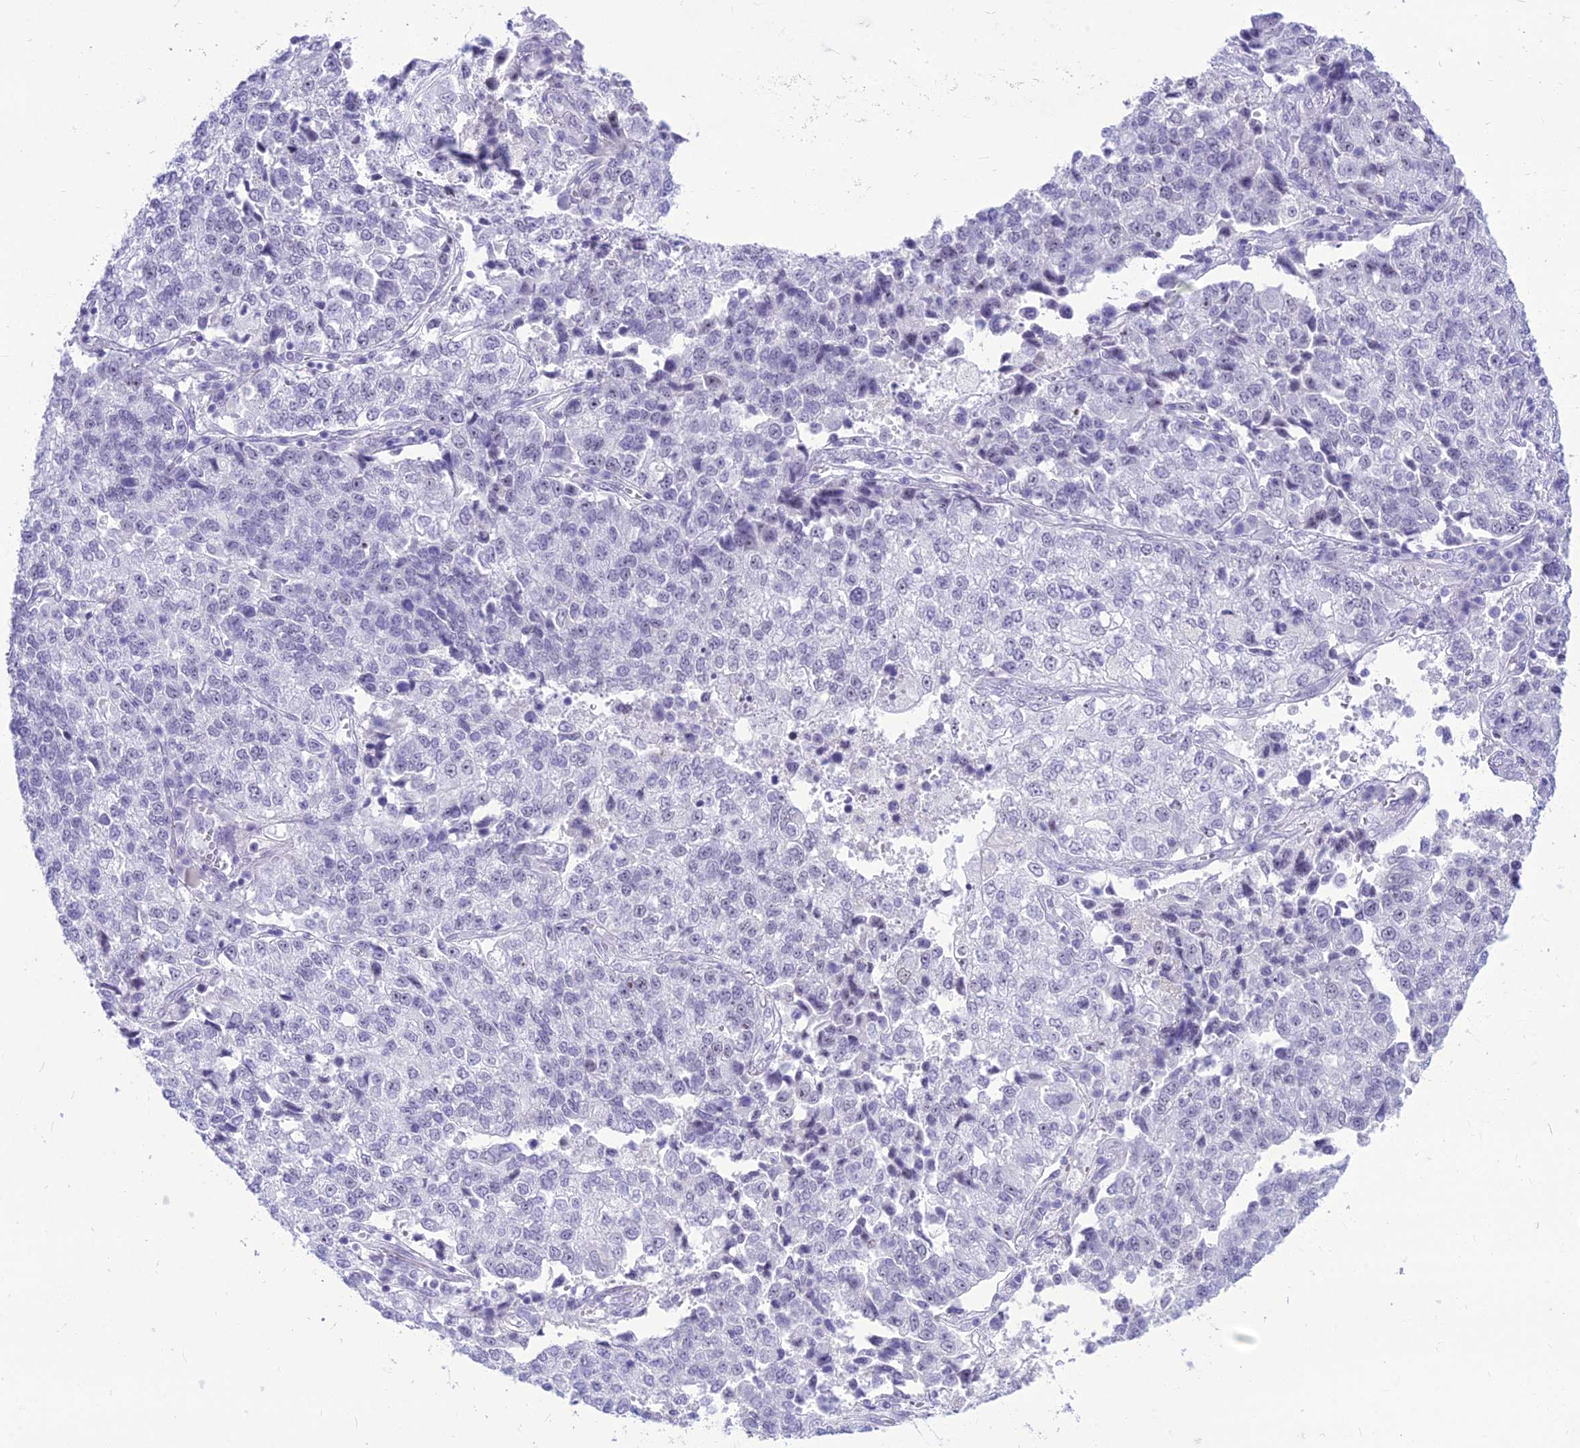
{"staining": {"intensity": "negative", "quantity": "none", "location": "none"}, "tissue": "lung cancer", "cell_type": "Tumor cells", "image_type": "cancer", "snomed": [{"axis": "morphology", "description": "Adenocarcinoma, NOS"}, {"axis": "topography", "description": "Lung"}], "caption": "An immunohistochemistry micrograph of lung cancer is shown. There is no staining in tumor cells of lung cancer. (DAB IHC, high magnification).", "gene": "DHX40", "patient": {"sex": "male", "age": 49}}